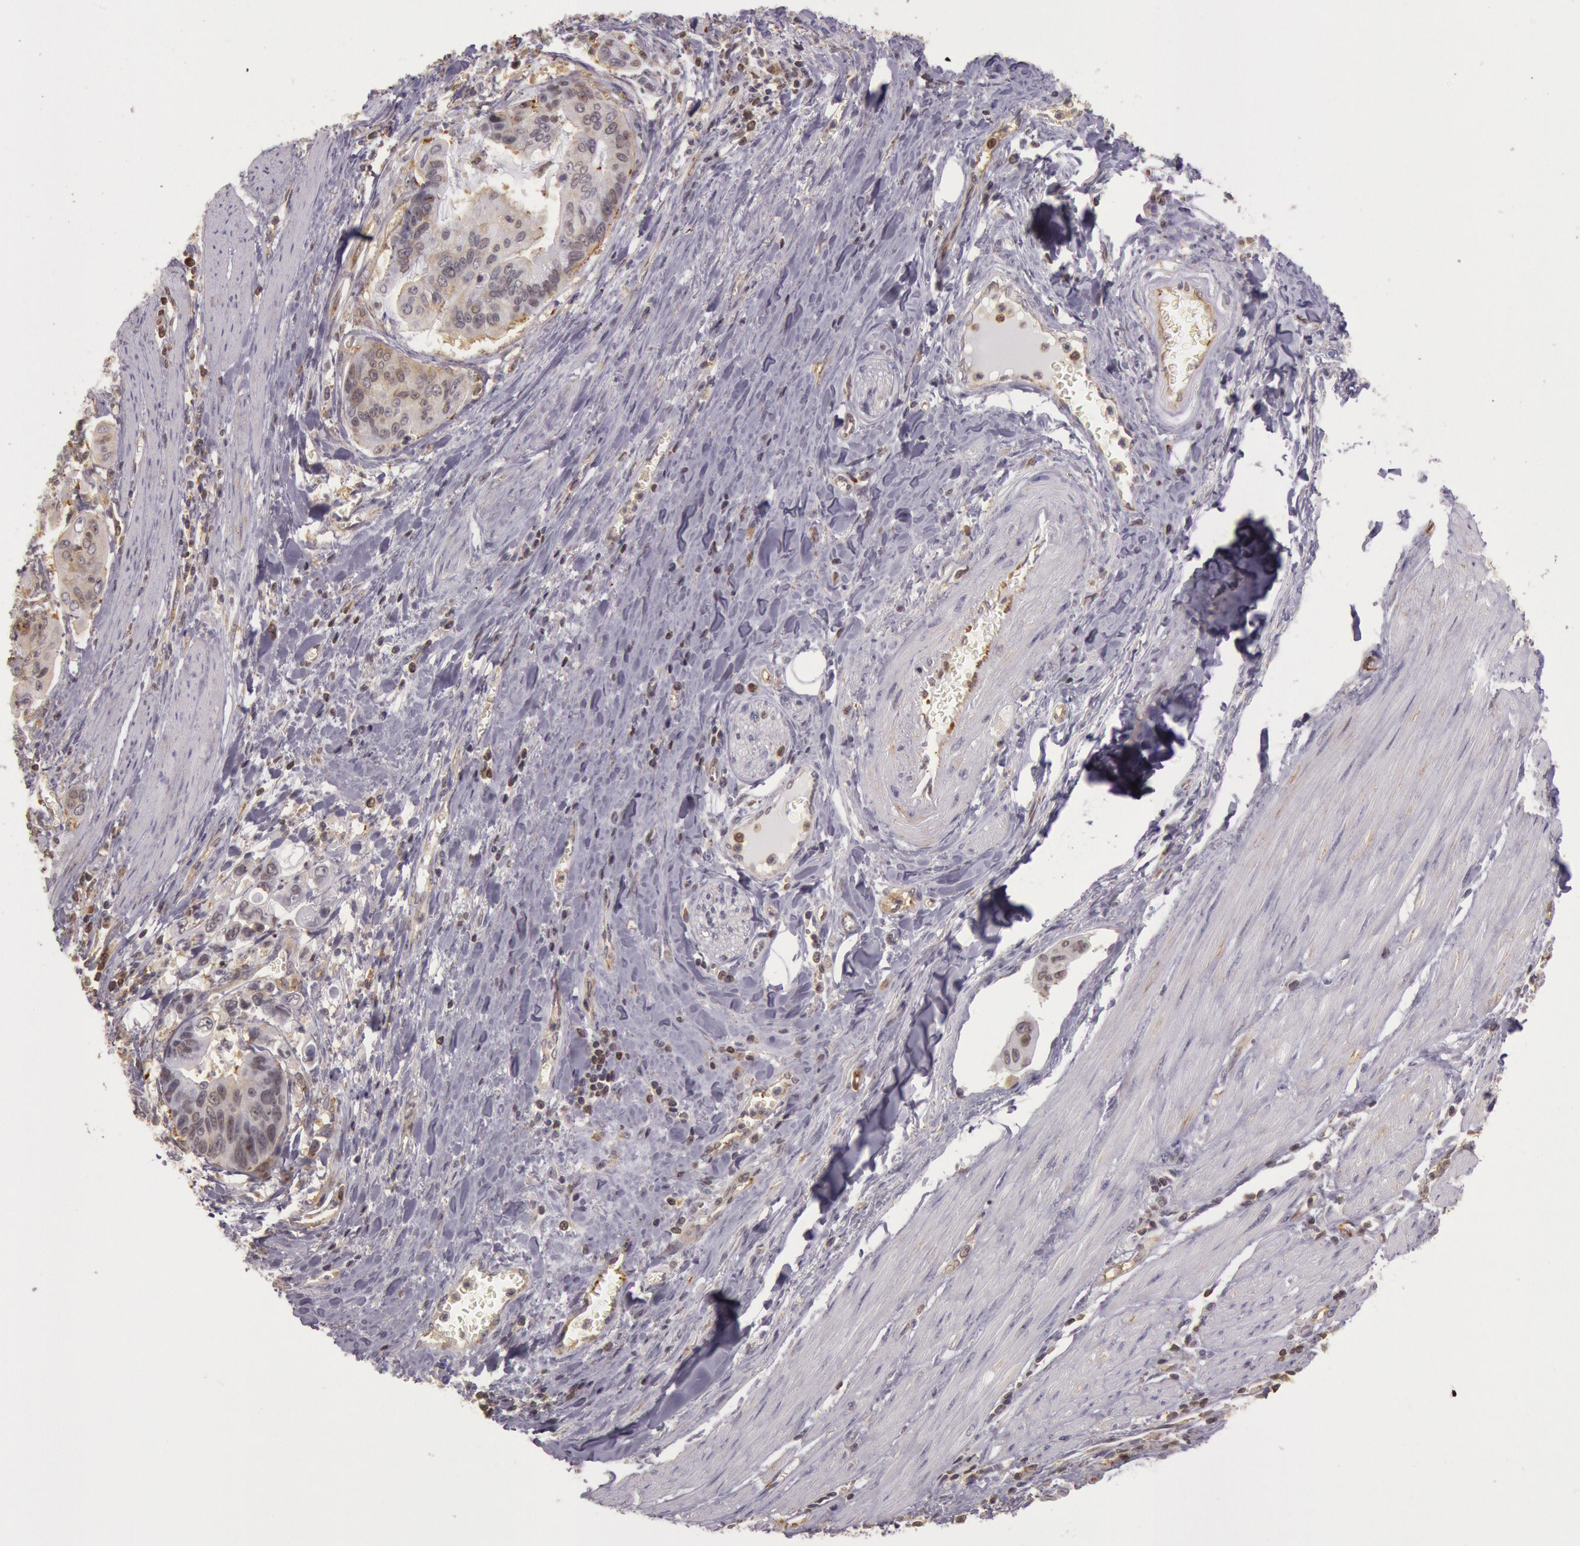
{"staining": {"intensity": "negative", "quantity": "none", "location": "none"}, "tissue": "stomach cancer", "cell_type": "Tumor cells", "image_type": "cancer", "snomed": [{"axis": "morphology", "description": "Adenocarcinoma, NOS"}, {"axis": "topography", "description": "Stomach, upper"}], "caption": "Immunohistochemistry photomicrograph of neoplastic tissue: human stomach cancer stained with DAB displays no significant protein staining in tumor cells. Brightfield microscopy of immunohistochemistry stained with DAB (3,3'-diaminobenzidine) (brown) and hematoxylin (blue), captured at high magnification.", "gene": "HIF1A", "patient": {"sex": "male", "age": 80}}